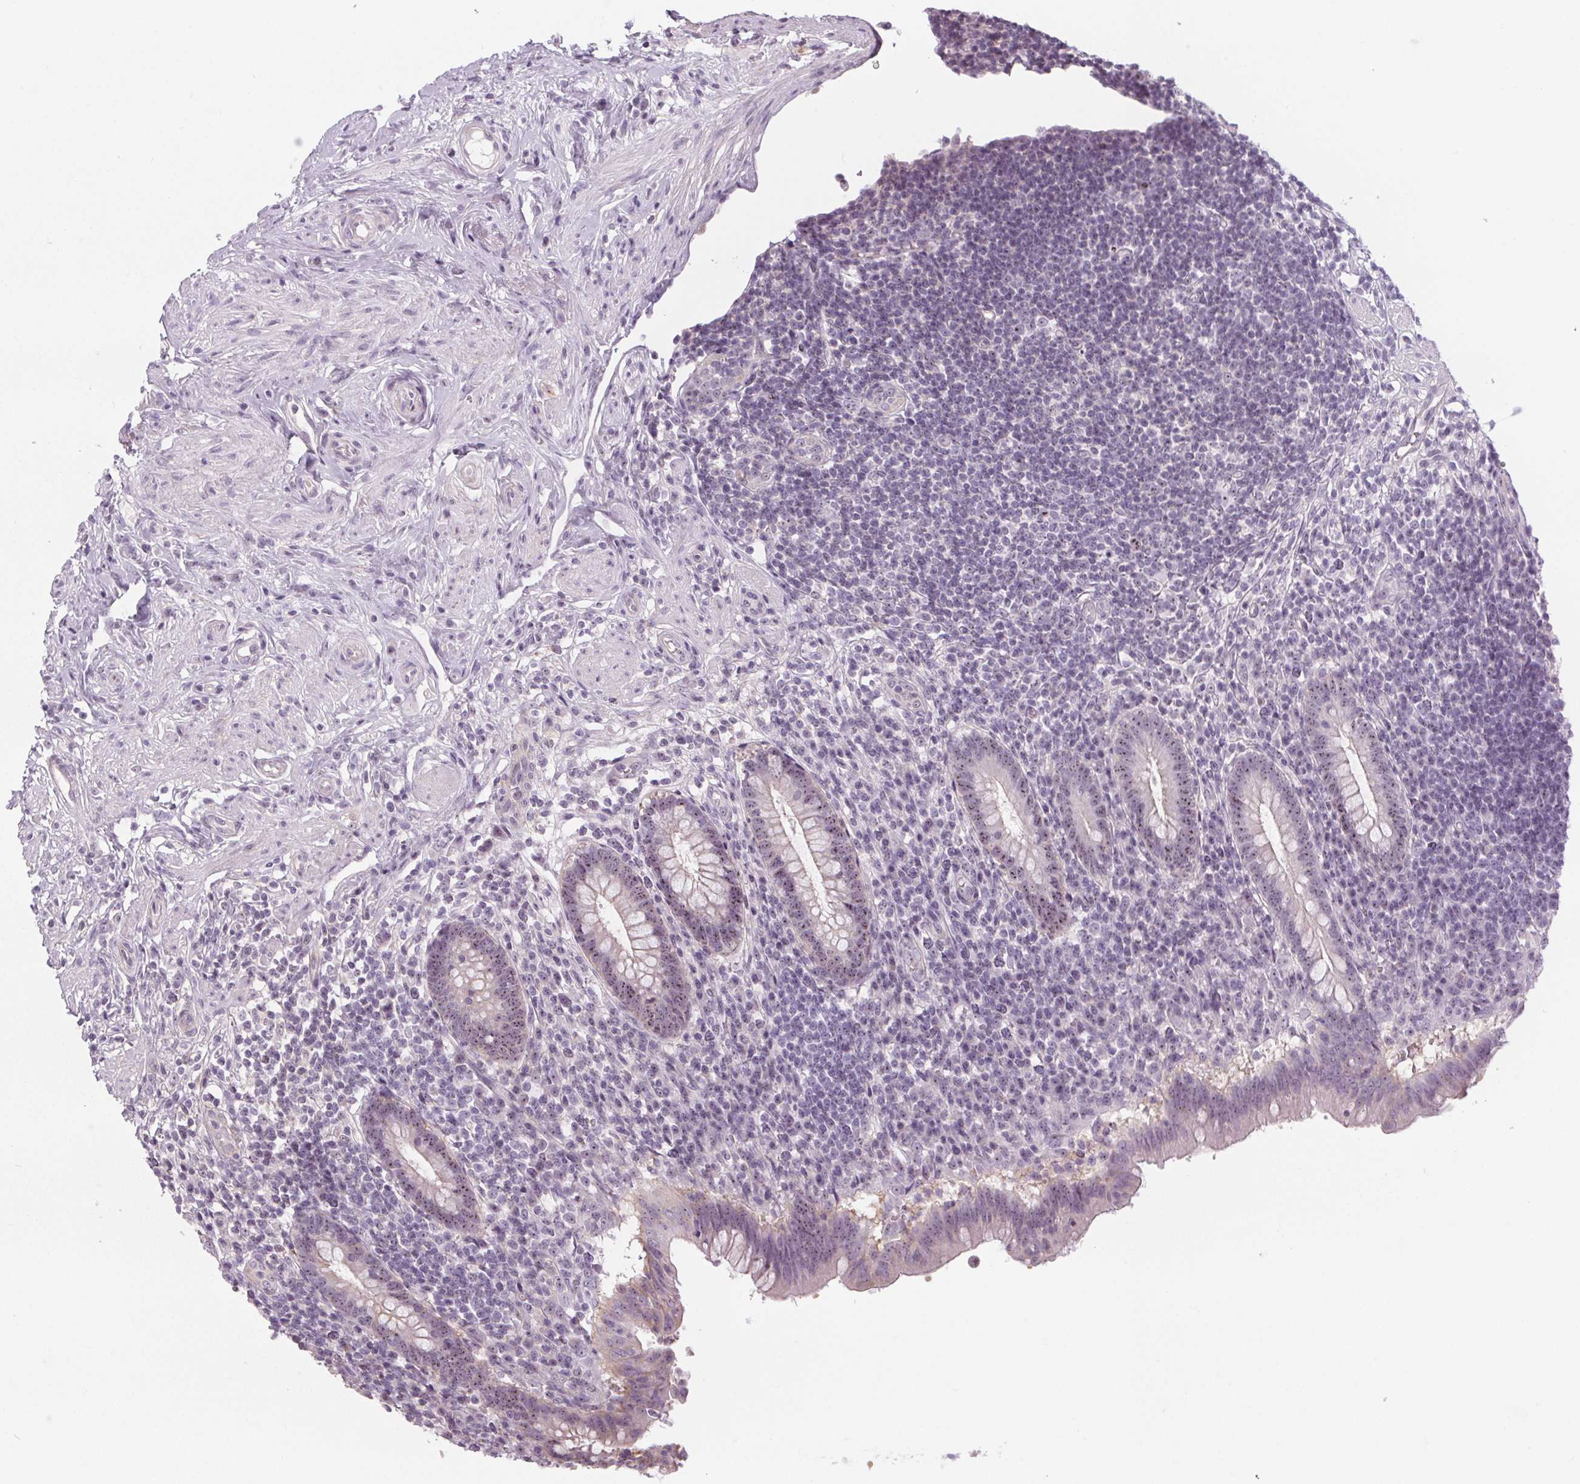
{"staining": {"intensity": "weak", "quantity": ">75%", "location": "nuclear"}, "tissue": "appendix", "cell_type": "Glandular cells", "image_type": "normal", "snomed": [{"axis": "morphology", "description": "Normal tissue, NOS"}, {"axis": "topography", "description": "Appendix"}], "caption": "Normal appendix reveals weak nuclear staining in approximately >75% of glandular cells, visualized by immunohistochemistry. The protein is stained brown, and the nuclei are stained in blue (DAB IHC with brightfield microscopy, high magnification).", "gene": "NOLC1", "patient": {"sex": "female", "age": 56}}